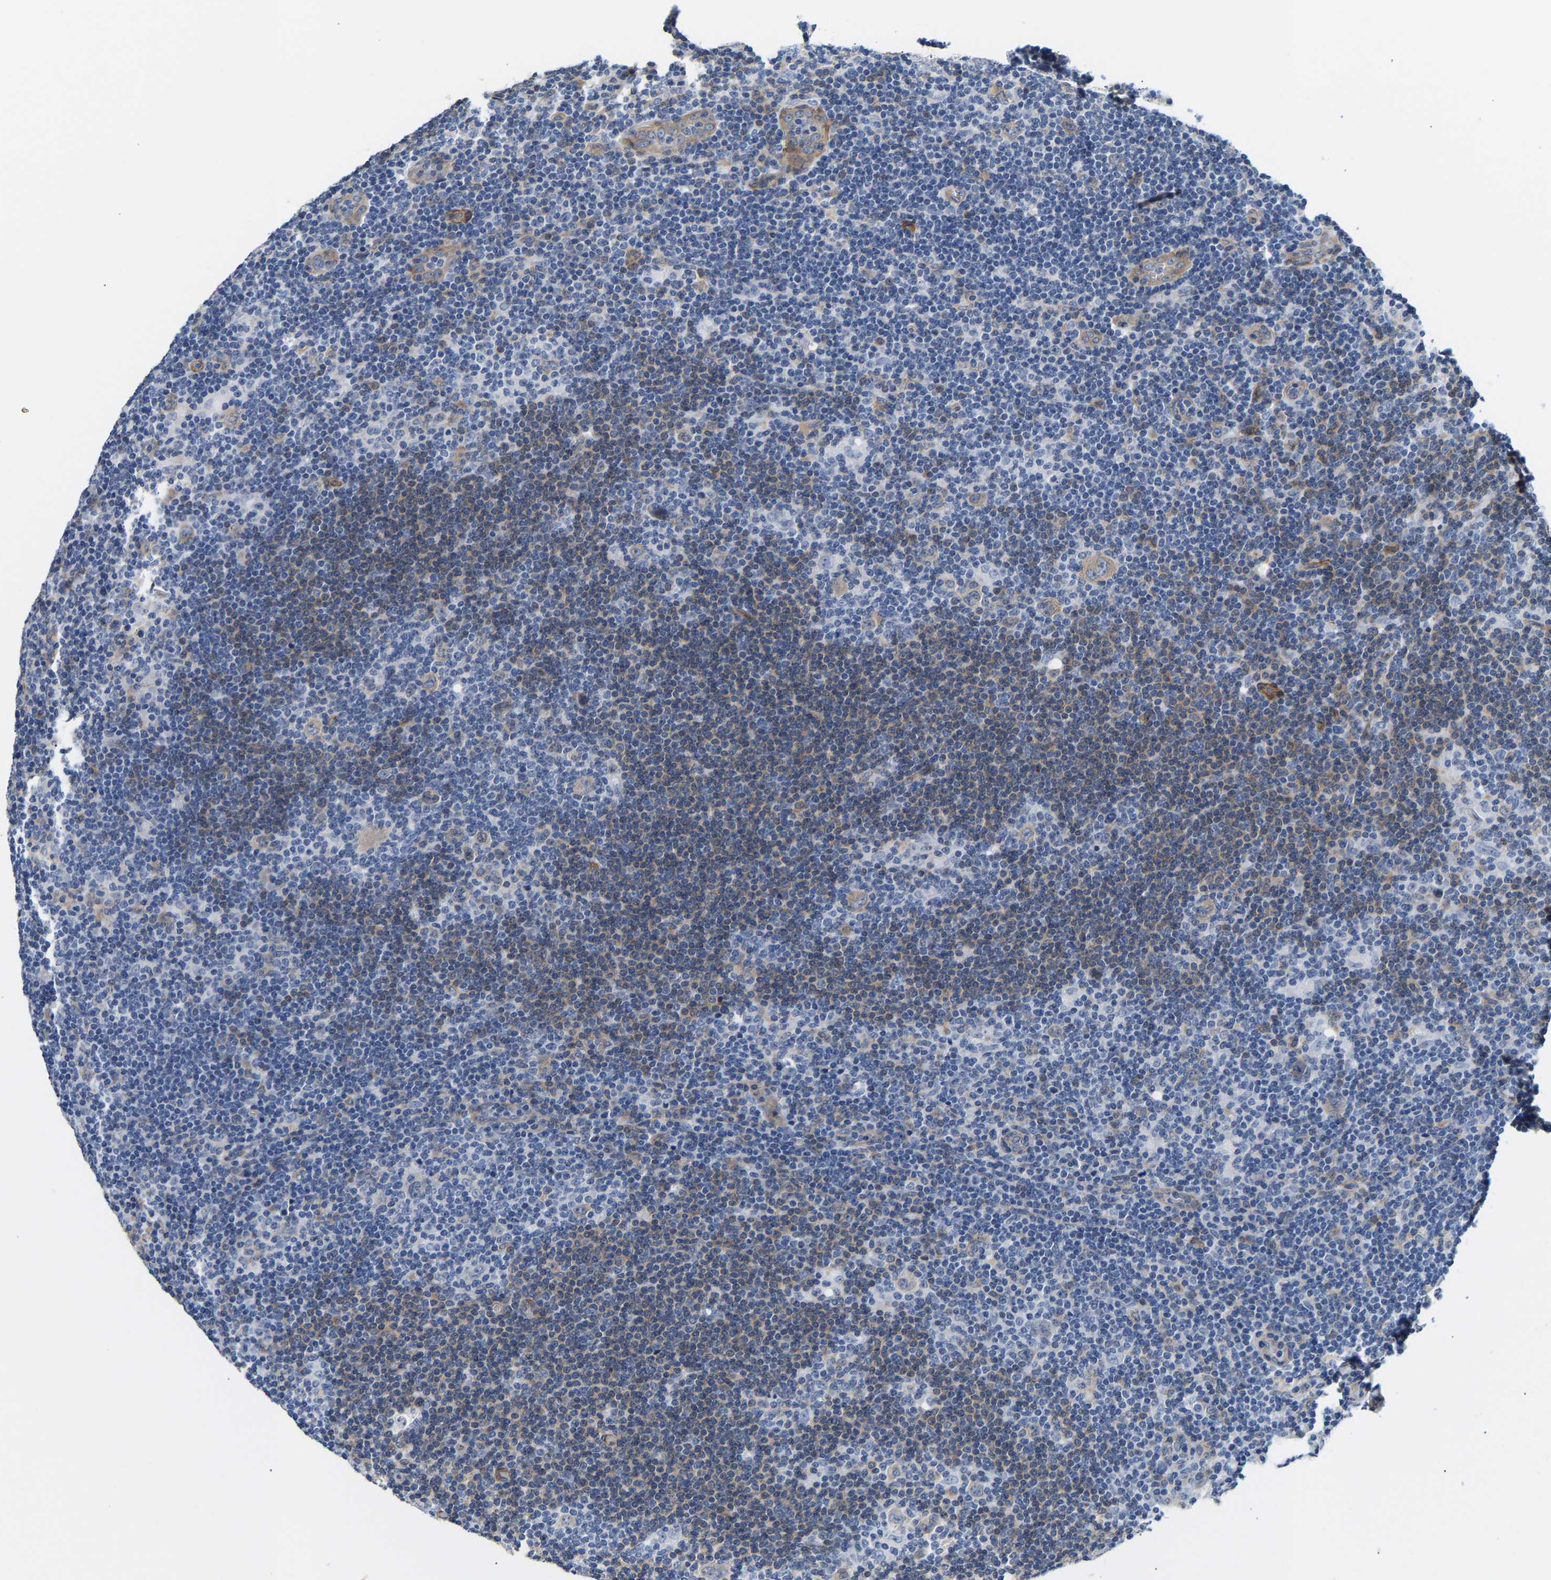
{"staining": {"intensity": "weak", "quantity": "<25%", "location": "cytoplasmic/membranous"}, "tissue": "lymphoma", "cell_type": "Tumor cells", "image_type": "cancer", "snomed": [{"axis": "morphology", "description": "Hodgkin's disease, NOS"}, {"axis": "topography", "description": "Lymph node"}], "caption": "Human lymphoma stained for a protein using immunohistochemistry (IHC) shows no positivity in tumor cells.", "gene": "PAWR", "patient": {"sex": "female", "age": 57}}